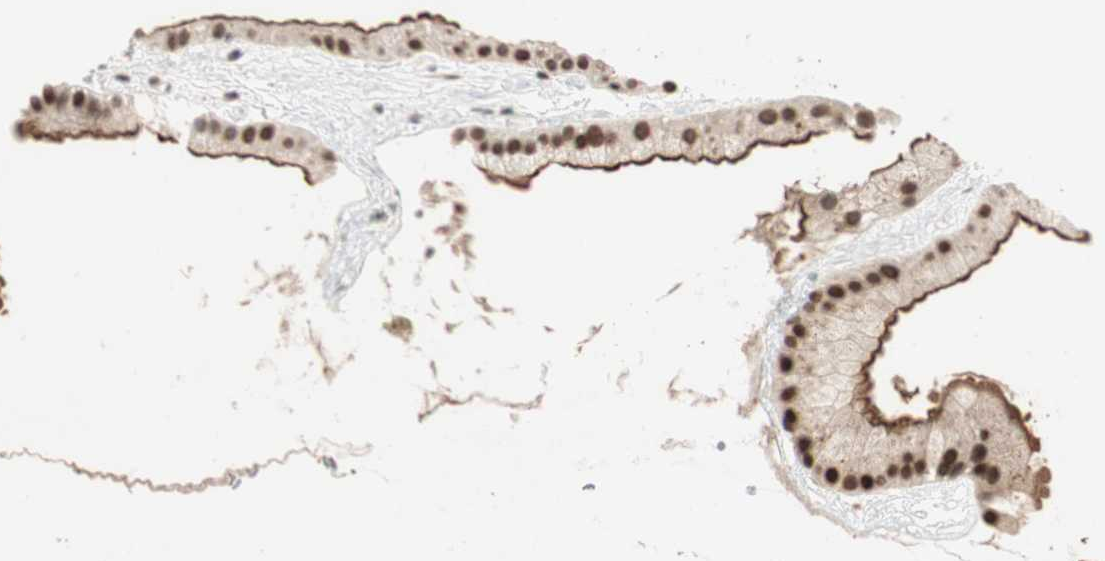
{"staining": {"intensity": "strong", "quantity": ">75%", "location": "cytoplasmic/membranous,nuclear"}, "tissue": "gallbladder", "cell_type": "Glandular cells", "image_type": "normal", "snomed": [{"axis": "morphology", "description": "Normal tissue, NOS"}, {"axis": "topography", "description": "Gallbladder"}], "caption": "The photomicrograph demonstrates immunohistochemical staining of normal gallbladder. There is strong cytoplasmic/membranous,nuclear positivity is present in approximately >75% of glandular cells.", "gene": "MDC1", "patient": {"sex": "female", "age": 64}}